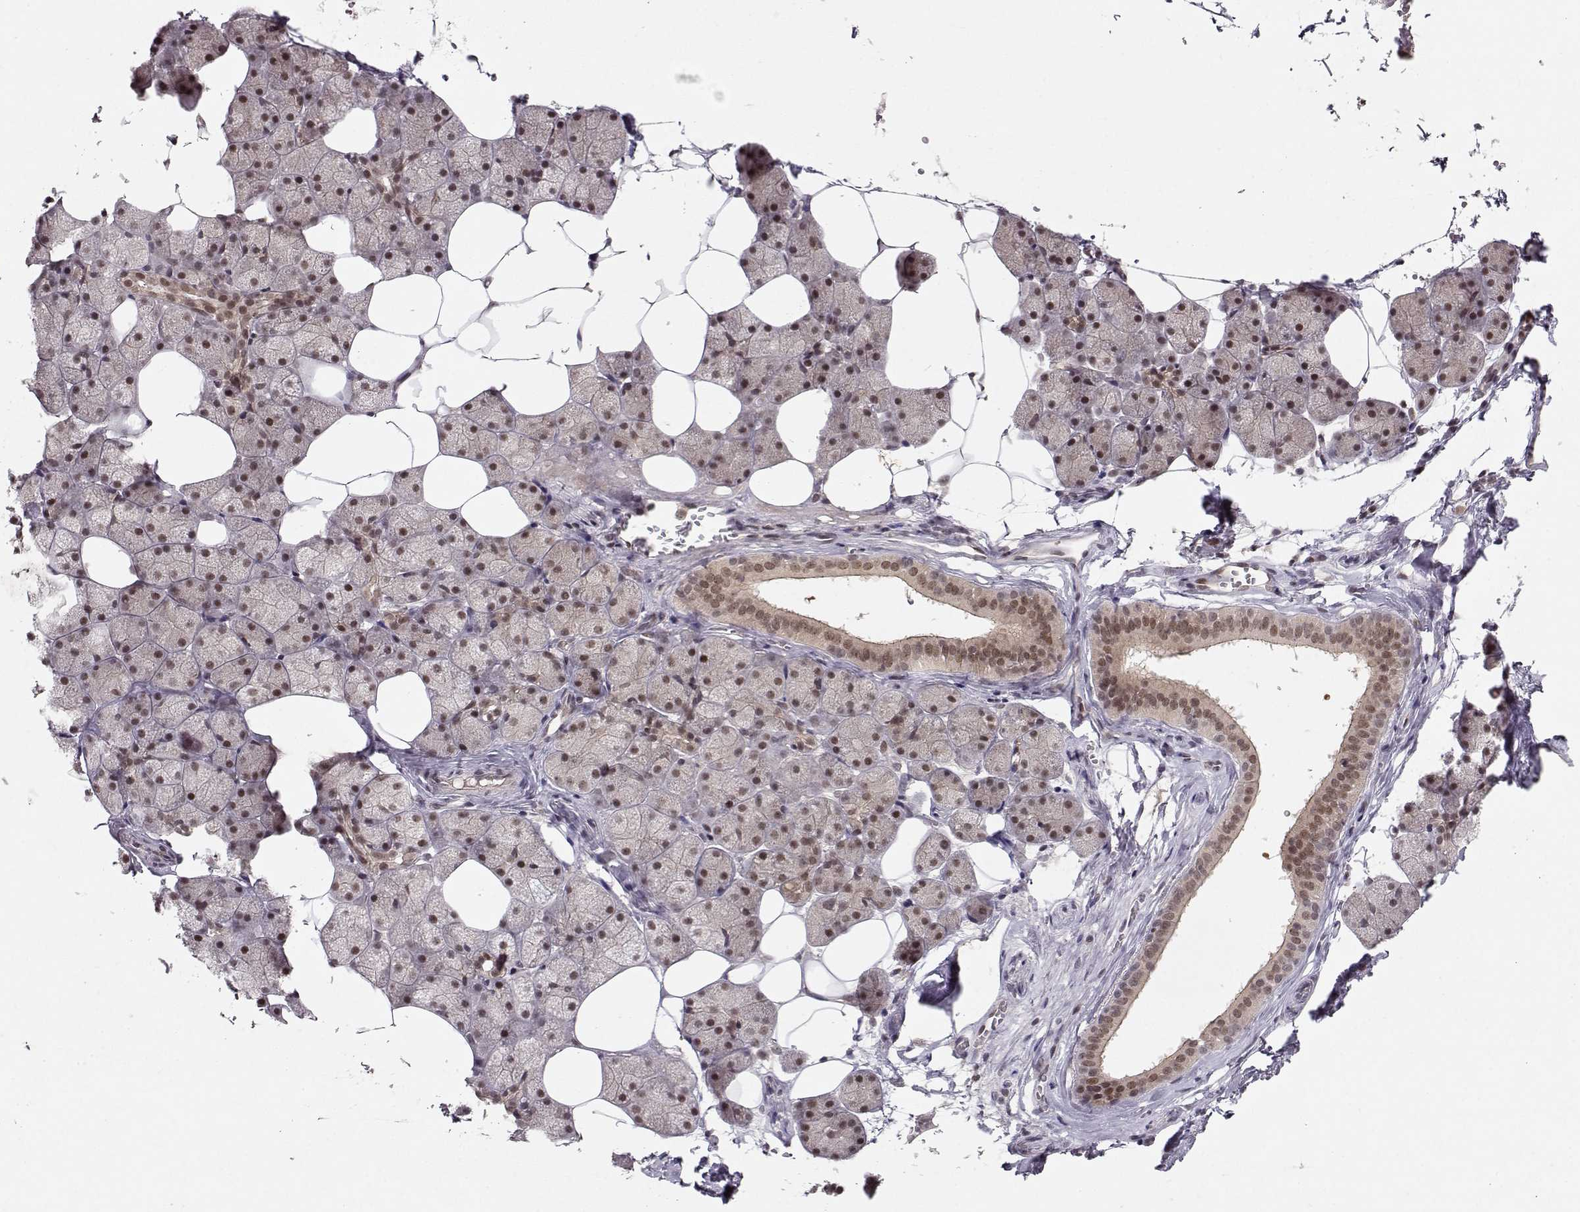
{"staining": {"intensity": "moderate", "quantity": "25%-75%", "location": "nuclear"}, "tissue": "salivary gland", "cell_type": "Glandular cells", "image_type": "normal", "snomed": [{"axis": "morphology", "description": "Normal tissue, NOS"}, {"axis": "topography", "description": "Salivary gland"}], "caption": "DAB (3,3'-diaminobenzidine) immunohistochemical staining of benign human salivary gland exhibits moderate nuclear protein expression in about 25%-75% of glandular cells.", "gene": "CSNK2A1", "patient": {"sex": "male", "age": 38}}